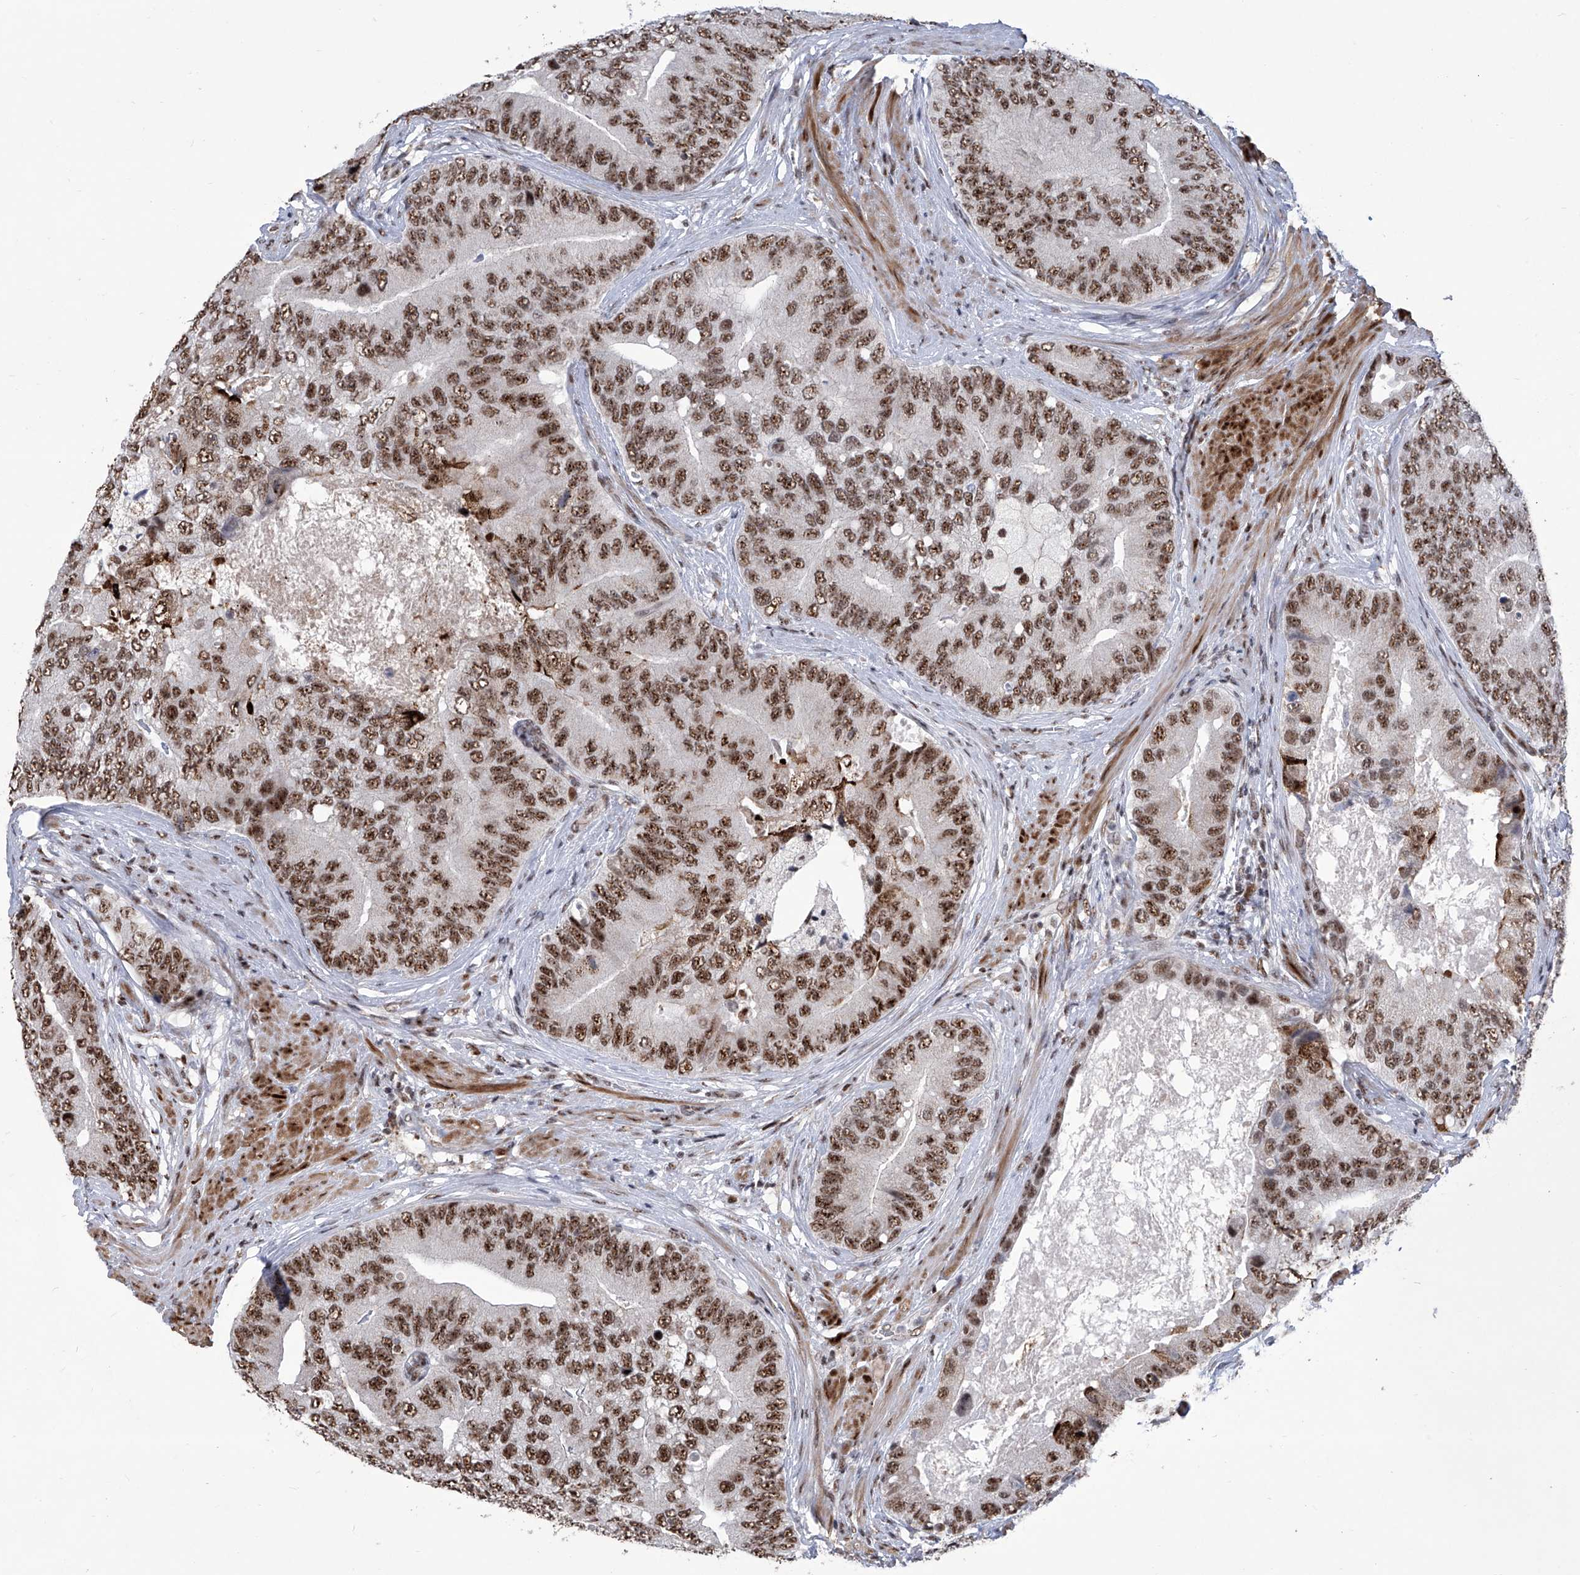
{"staining": {"intensity": "strong", "quantity": ">75%", "location": "nuclear"}, "tissue": "prostate cancer", "cell_type": "Tumor cells", "image_type": "cancer", "snomed": [{"axis": "morphology", "description": "Adenocarcinoma, High grade"}, {"axis": "topography", "description": "Prostate"}], "caption": "Tumor cells show strong nuclear expression in about >75% of cells in prostate adenocarcinoma (high-grade).", "gene": "FBXL4", "patient": {"sex": "male", "age": 70}}